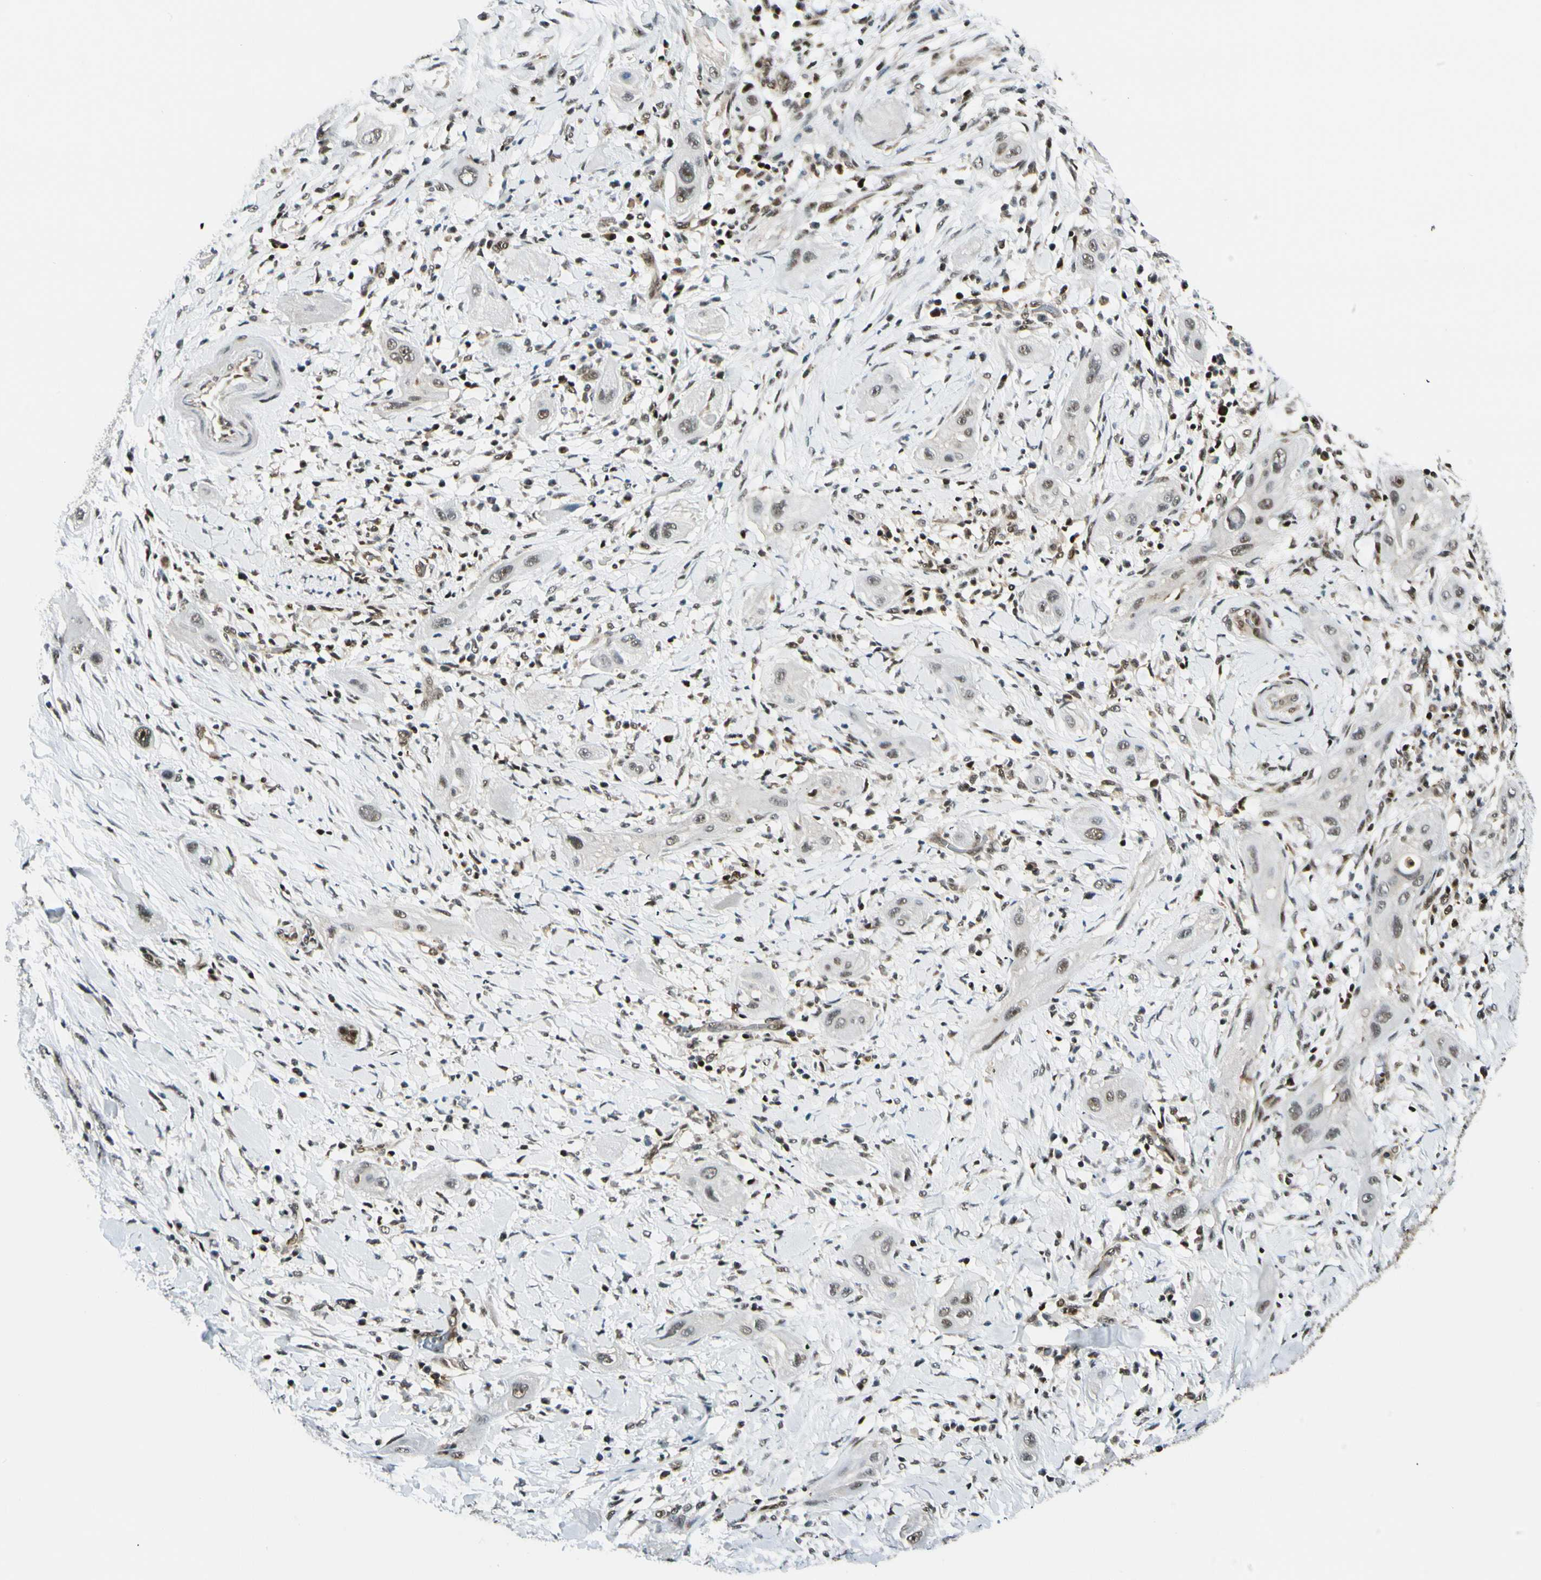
{"staining": {"intensity": "weak", "quantity": ">75%", "location": "cytoplasmic/membranous"}, "tissue": "lung cancer", "cell_type": "Tumor cells", "image_type": "cancer", "snomed": [{"axis": "morphology", "description": "Squamous cell carcinoma, NOS"}, {"axis": "topography", "description": "Lung"}], "caption": "Tumor cells demonstrate low levels of weak cytoplasmic/membranous positivity in approximately >75% of cells in human lung cancer (squamous cell carcinoma). (Stains: DAB (3,3'-diaminobenzidine) in brown, nuclei in blue, Microscopy: brightfield microscopy at high magnification).", "gene": "DAXX", "patient": {"sex": "female", "age": 47}}